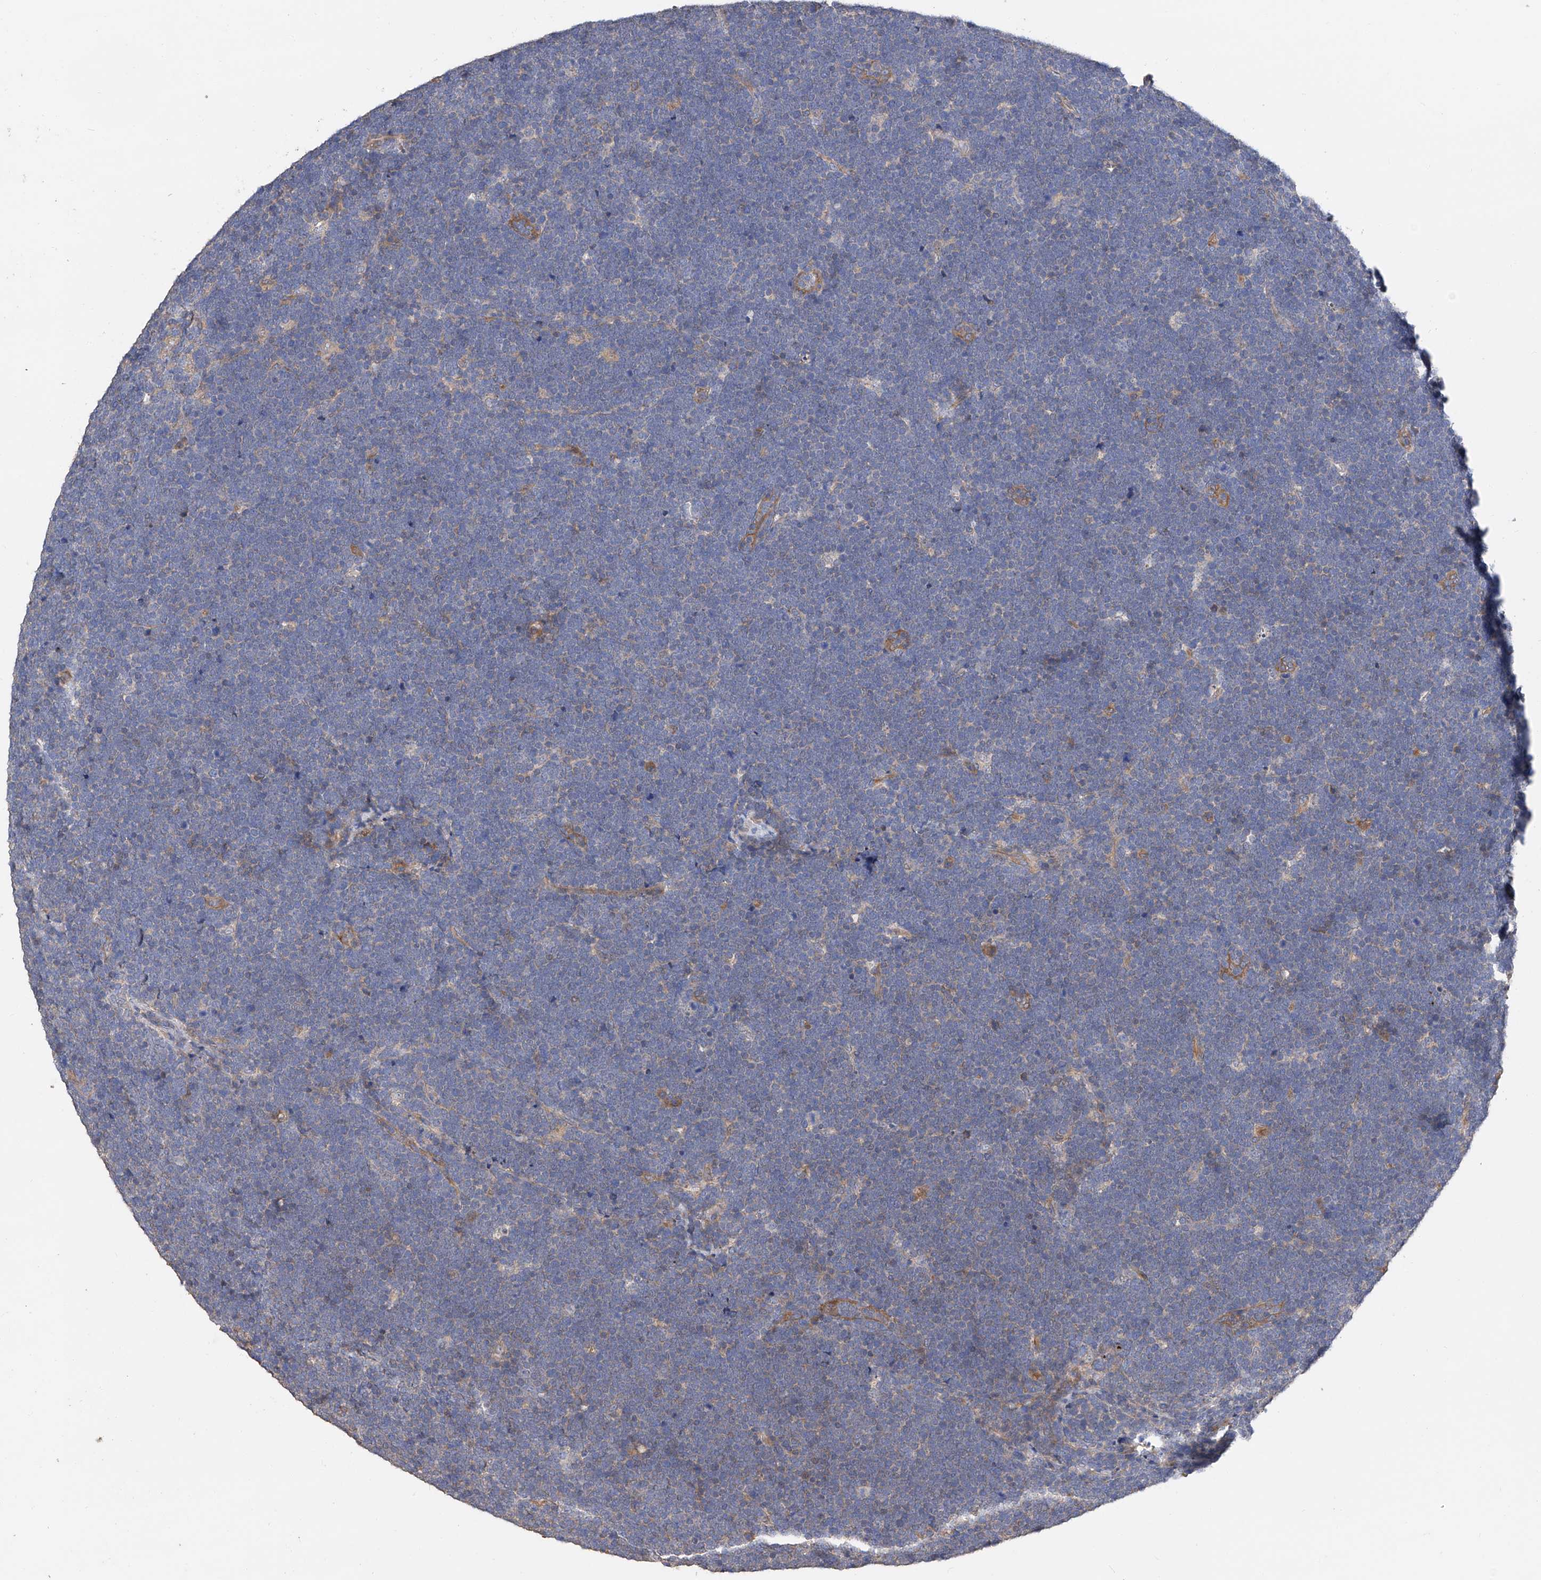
{"staining": {"intensity": "negative", "quantity": "none", "location": "none"}, "tissue": "lymphoma", "cell_type": "Tumor cells", "image_type": "cancer", "snomed": [{"axis": "morphology", "description": "Malignant lymphoma, non-Hodgkin's type, High grade"}, {"axis": "topography", "description": "Lymph node"}], "caption": "A high-resolution image shows immunohistochemistry (IHC) staining of high-grade malignant lymphoma, non-Hodgkin's type, which shows no significant staining in tumor cells.", "gene": "PTK2", "patient": {"sex": "male", "age": 13}}